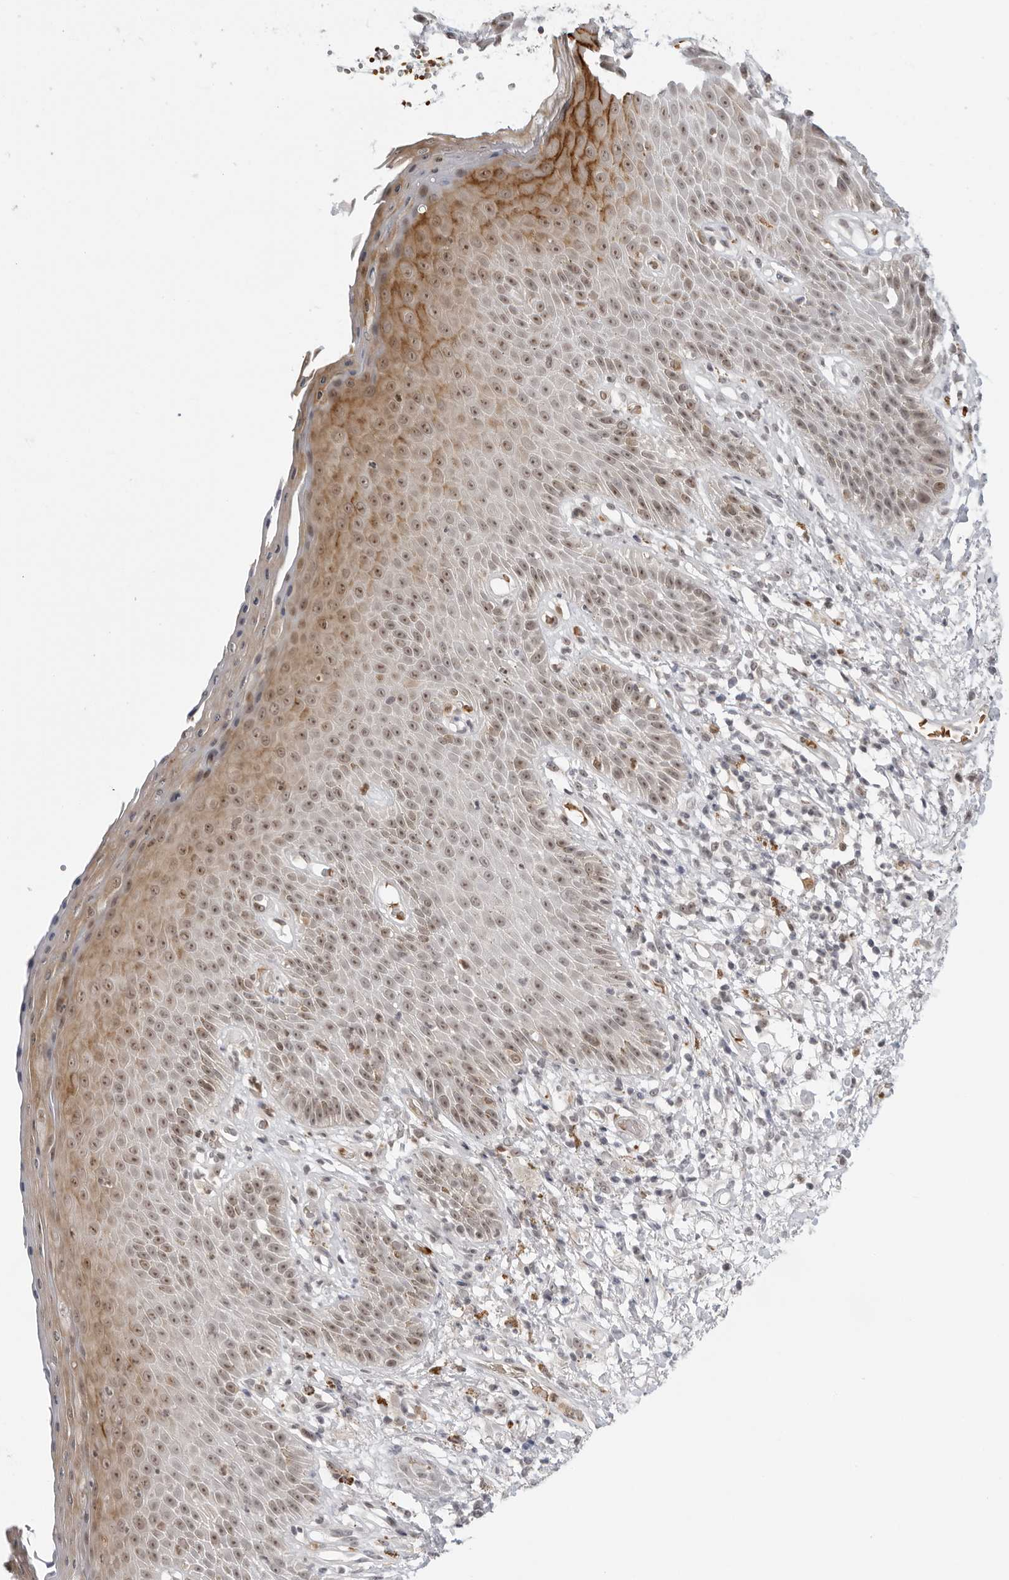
{"staining": {"intensity": "moderate", "quantity": "25%-75%", "location": "cytoplasmic/membranous,nuclear"}, "tissue": "skin", "cell_type": "Epidermal cells", "image_type": "normal", "snomed": [{"axis": "morphology", "description": "Normal tissue, NOS"}, {"axis": "topography", "description": "Anal"}], "caption": "High-power microscopy captured an immunohistochemistry (IHC) photomicrograph of unremarkable skin, revealing moderate cytoplasmic/membranous,nuclear expression in approximately 25%-75% of epidermal cells.", "gene": "SUGCT", "patient": {"sex": "male", "age": 74}}